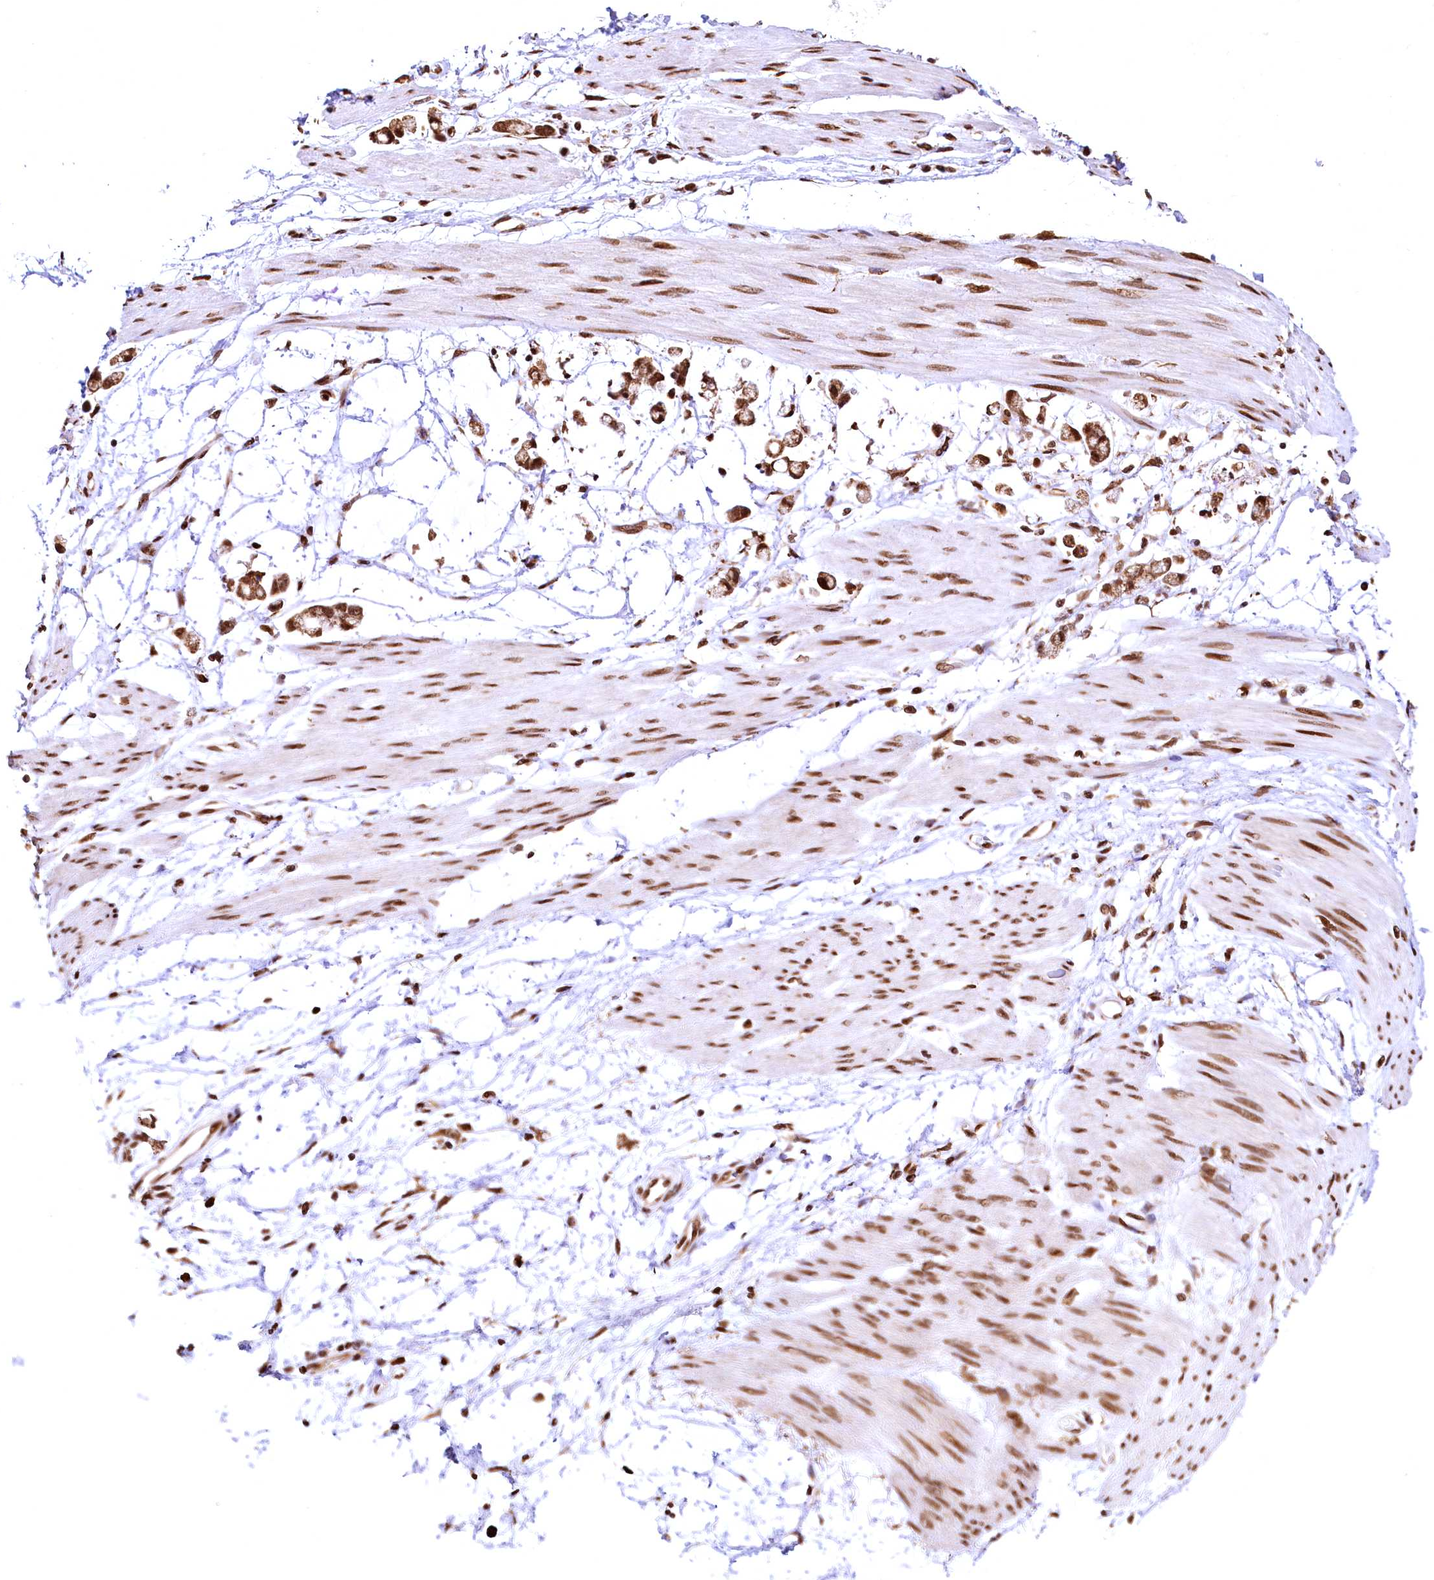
{"staining": {"intensity": "moderate", "quantity": ">75%", "location": "cytoplasmic/membranous,nuclear"}, "tissue": "stomach cancer", "cell_type": "Tumor cells", "image_type": "cancer", "snomed": [{"axis": "morphology", "description": "Adenocarcinoma, NOS"}, {"axis": "topography", "description": "Stomach"}], "caption": "Tumor cells display medium levels of moderate cytoplasmic/membranous and nuclear positivity in about >75% of cells in adenocarcinoma (stomach).", "gene": "PDS5B", "patient": {"sex": "female", "age": 60}}